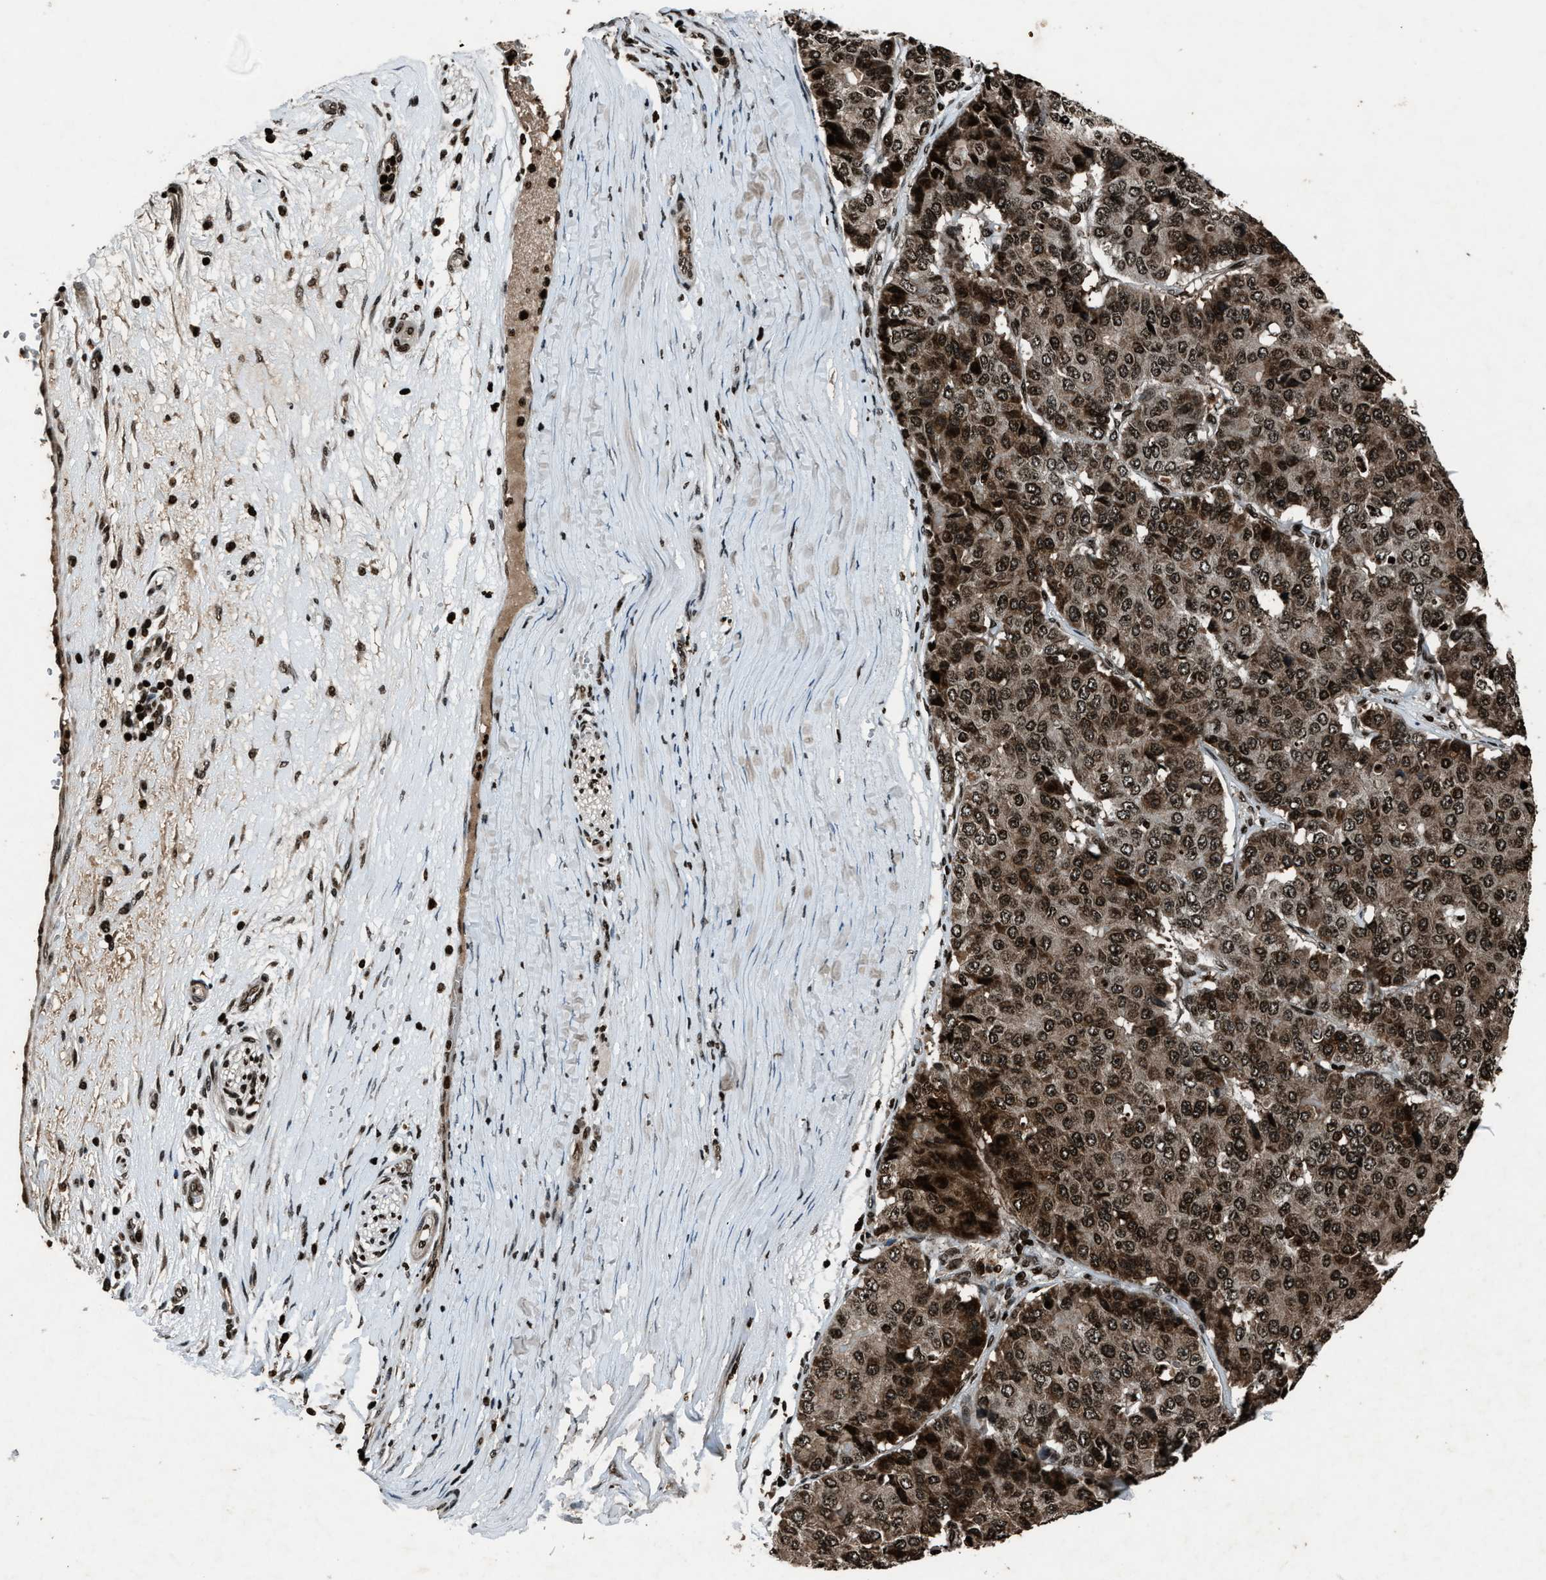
{"staining": {"intensity": "moderate", "quantity": ">75%", "location": "cytoplasmic/membranous,nuclear"}, "tissue": "pancreatic cancer", "cell_type": "Tumor cells", "image_type": "cancer", "snomed": [{"axis": "morphology", "description": "Adenocarcinoma, NOS"}, {"axis": "topography", "description": "Pancreas"}], "caption": "Pancreatic cancer was stained to show a protein in brown. There is medium levels of moderate cytoplasmic/membranous and nuclear expression in approximately >75% of tumor cells. Immunohistochemistry stains the protein of interest in brown and the nuclei are stained blue.", "gene": "H4C1", "patient": {"sex": "male", "age": 50}}